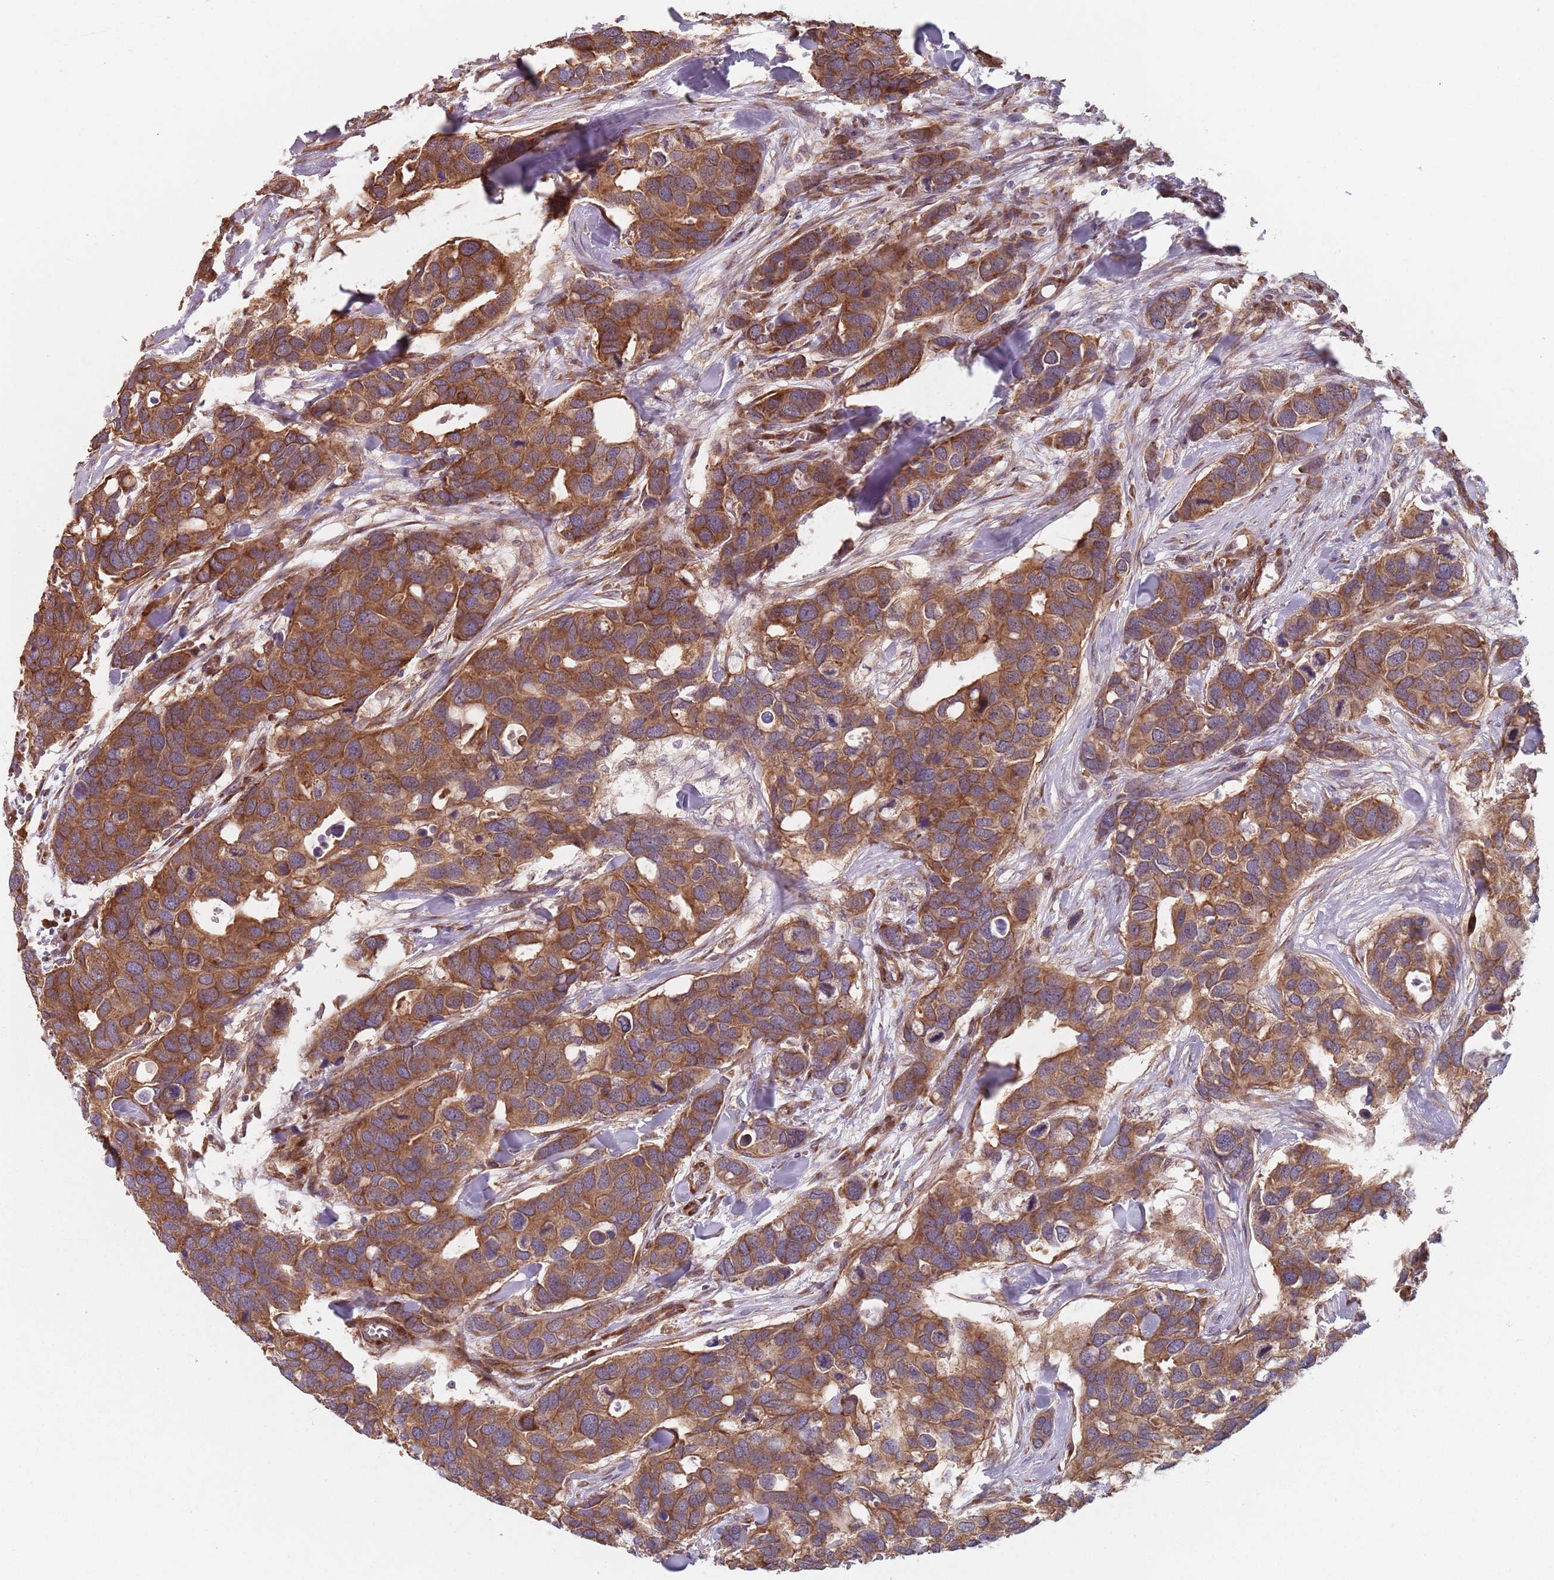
{"staining": {"intensity": "strong", "quantity": ">75%", "location": "cytoplasmic/membranous"}, "tissue": "breast cancer", "cell_type": "Tumor cells", "image_type": "cancer", "snomed": [{"axis": "morphology", "description": "Duct carcinoma"}, {"axis": "topography", "description": "Breast"}], "caption": "Strong cytoplasmic/membranous protein staining is identified in about >75% of tumor cells in invasive ductal carcinoma (breast). Nuclei are stained in blue.", "gene": "NOTCH3", "patient": {"sex": "female", "age": 83}}